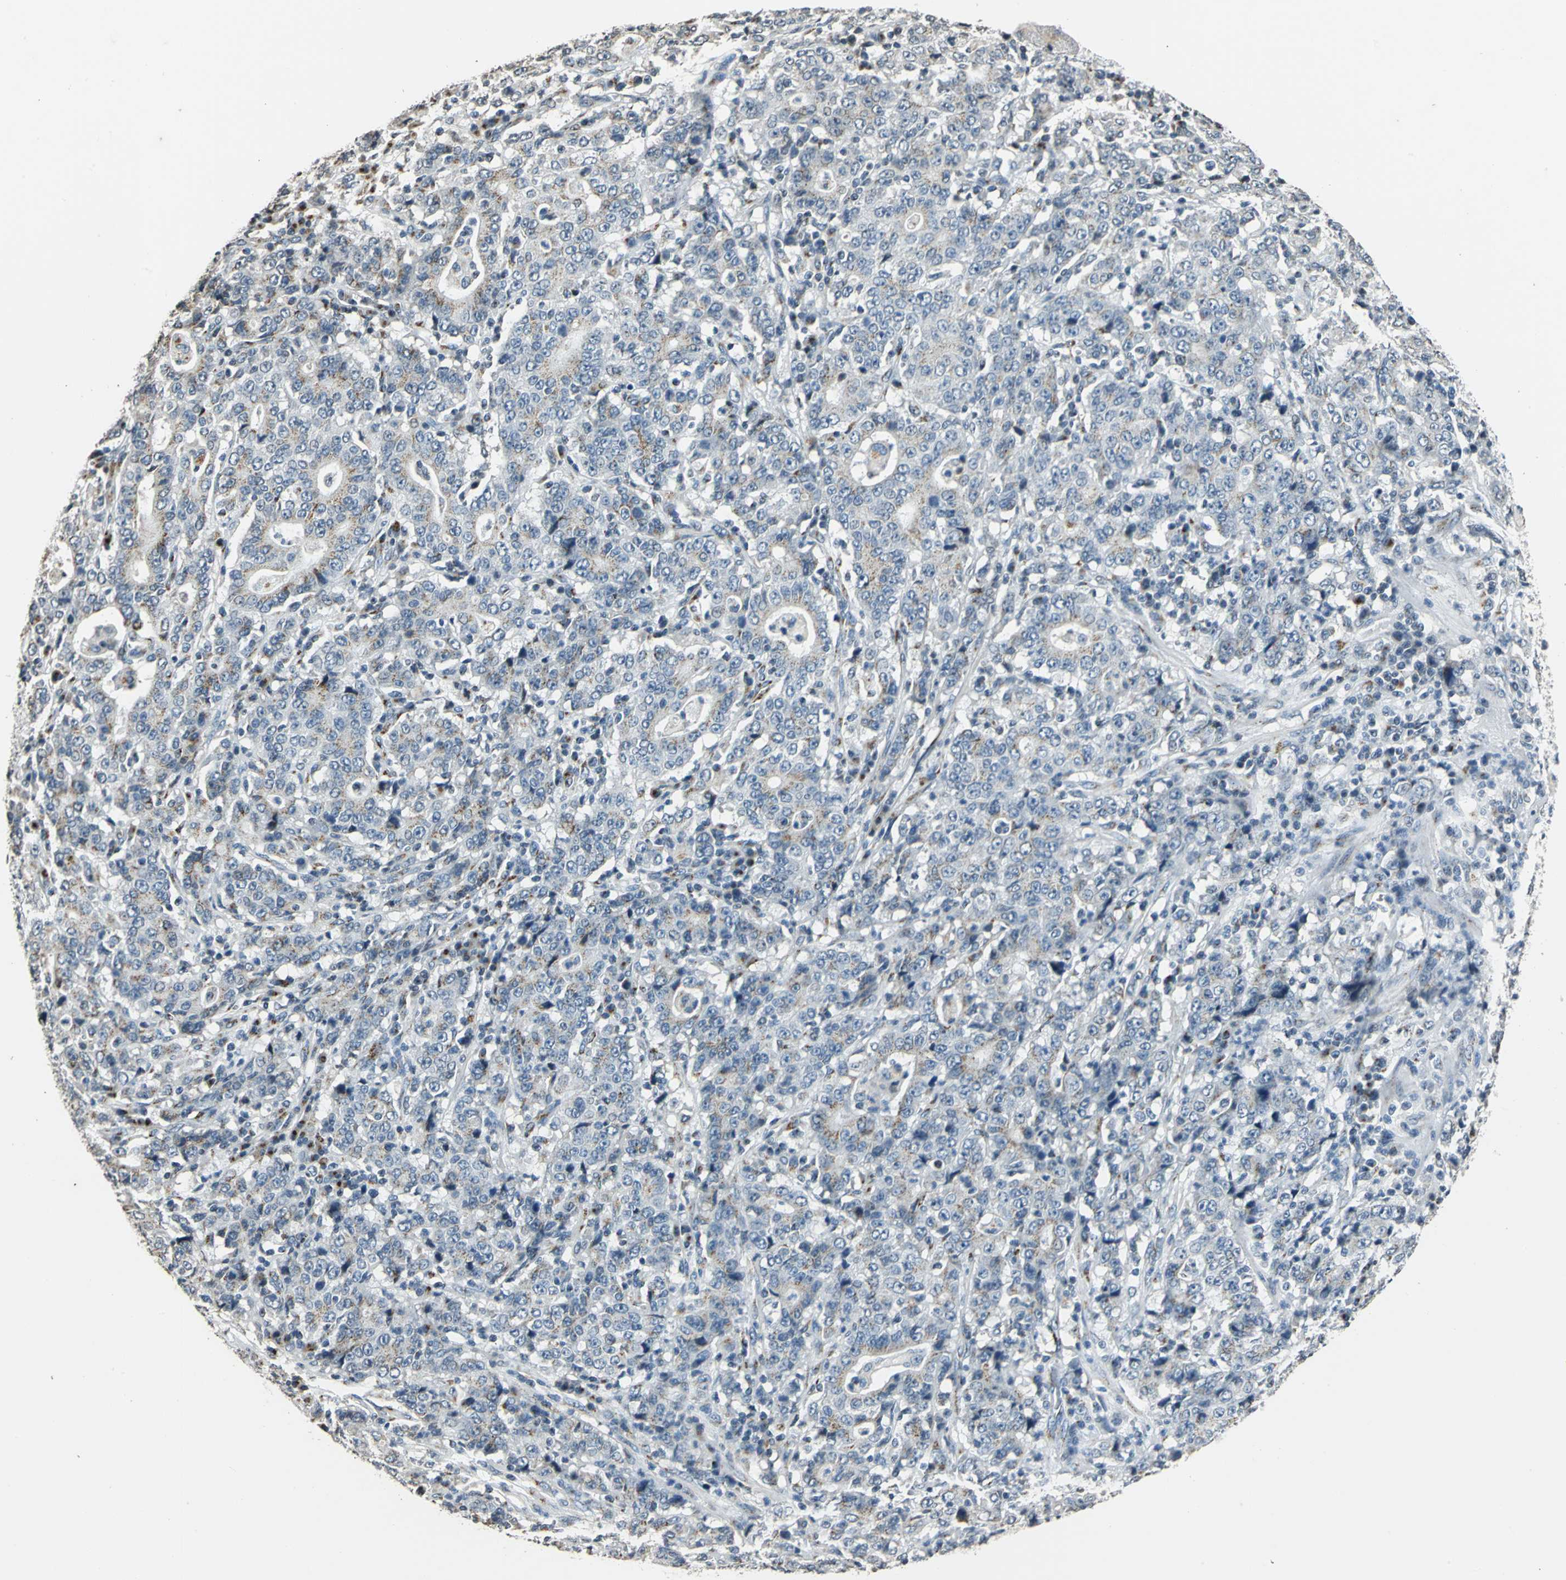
{"staining": {"intensity": "weak", "quantity": "25%-75%", "location": "cytoplasmic/membranous"}, "tissue": "stomach cancer", "cell_type": "Tumor cells", "image_type": "cancer", "snomed": [{"axis": "morphology", "description": "Normal tissue, NOS"}, {"axis": "morphology", "description": "Adenocarcinoma, NOS"}, {"axis": "topography", "description": "Stomach, upper"}, {"axis": "topography", "description": "Stomach"}], "caption": "Tumor cells demonstrate low levels of weak cytoplasmic/membranous positivity in approximately 25%-75% of cells in stomach cancer (adenocarcinoma). The staining was performed using DAB to visualize the protein expression in brown, while the nuclei were stained in blue with hematoxylin (Magnification: 20x).", "gene": "TMEM115", "patient": {"sex": "male", "age": 59}}